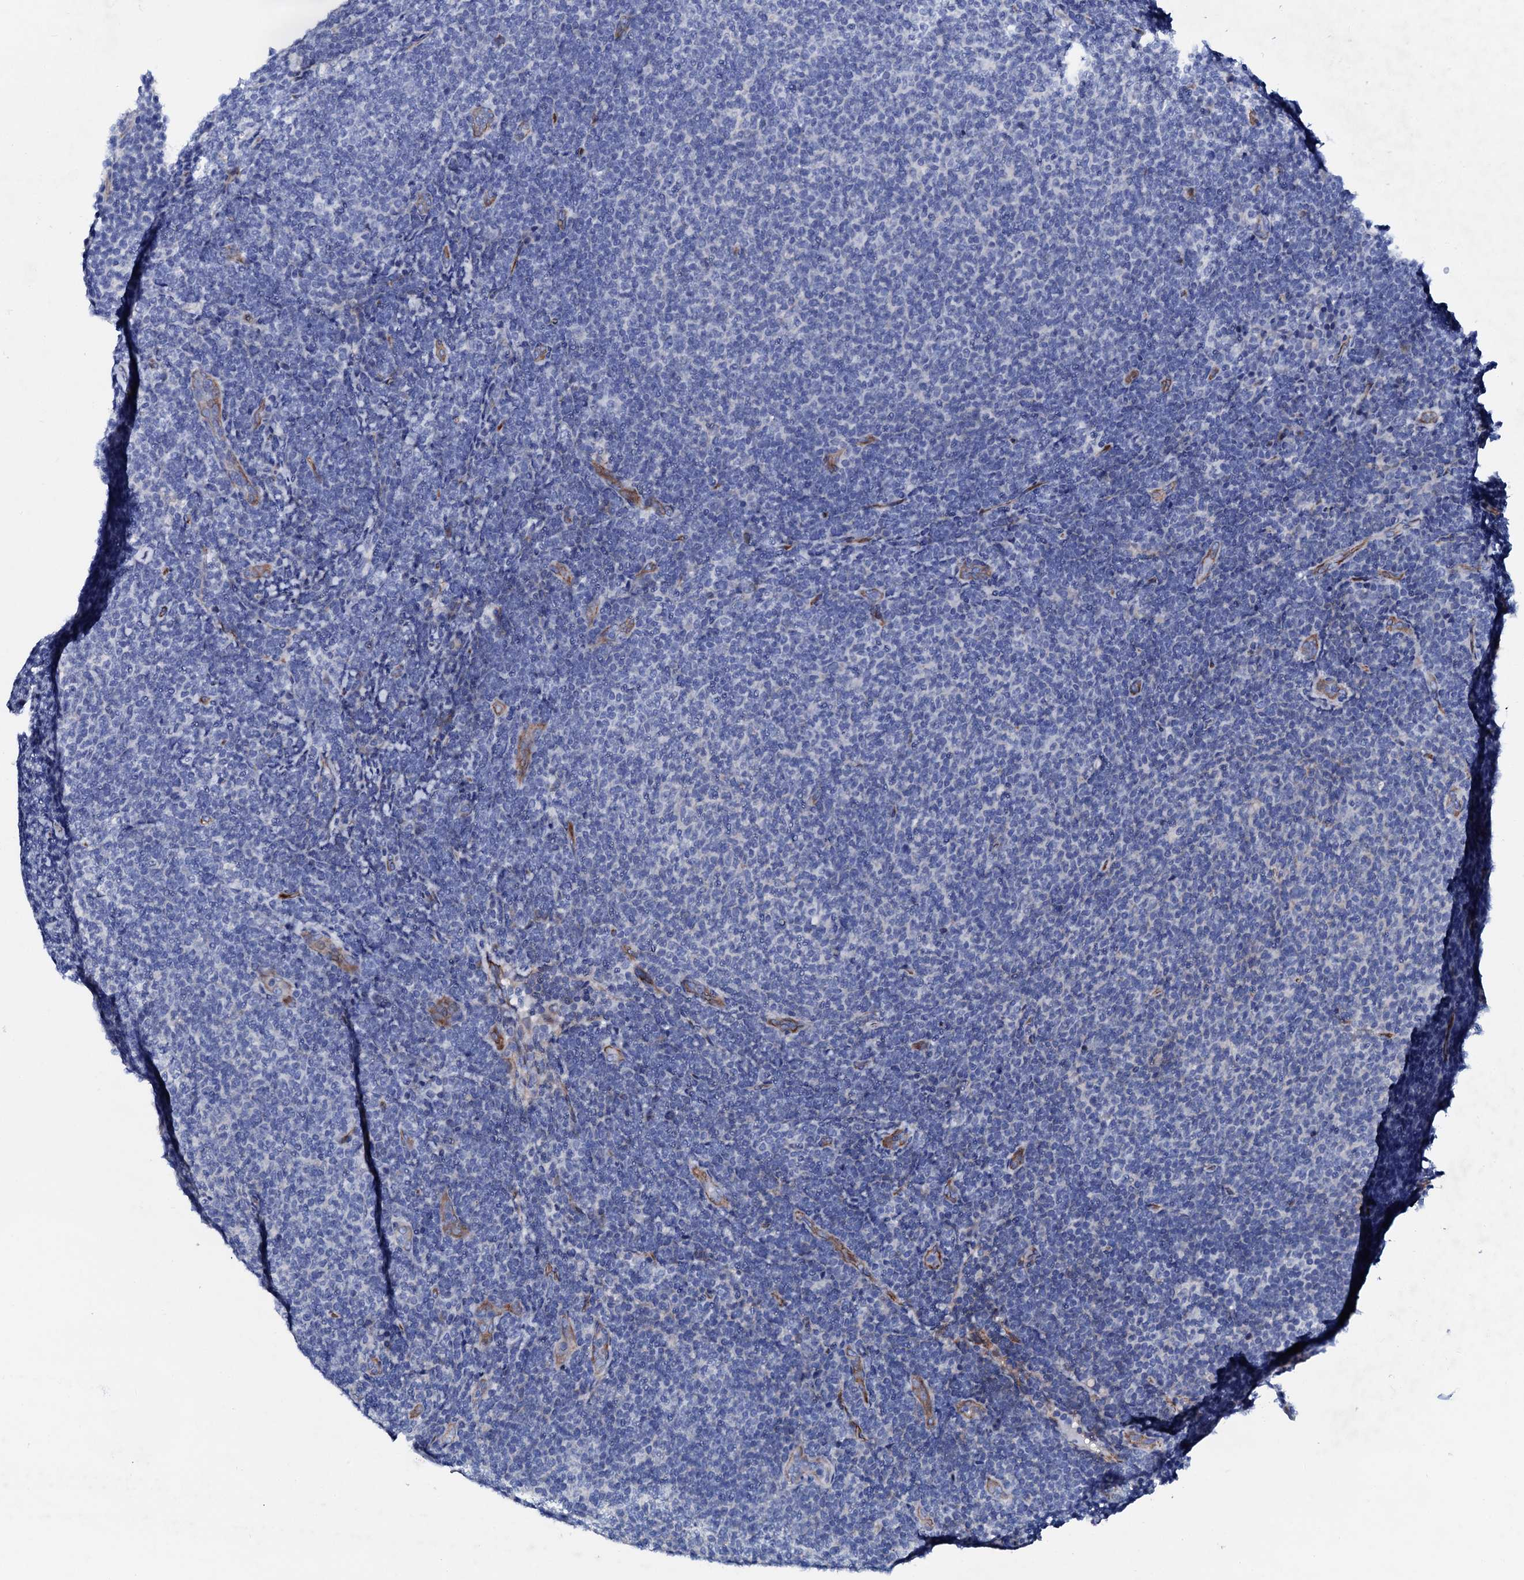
{"staining": {"intensity": "negative", "quantity": "none", "location": "none"}, "tissue": "lymphoma", "cell_type": "Tumor cells", "image_type": "cancer", "snomed": [{"axis": "morphology", "description": "Malignant lymphoma, non-Hodgkin's type, Low grade"}, {"axis": "topography", "description": "Lymph node"}], "caption": "This is a micrograph of immunohistochemistry (IHC) staining of malignant lymphoma, non-Hodgkin's type (low-grade), which shows no expression in tumor cells.", "gene": "TRDN", "patient": {"sex": "male", "age": 66}}